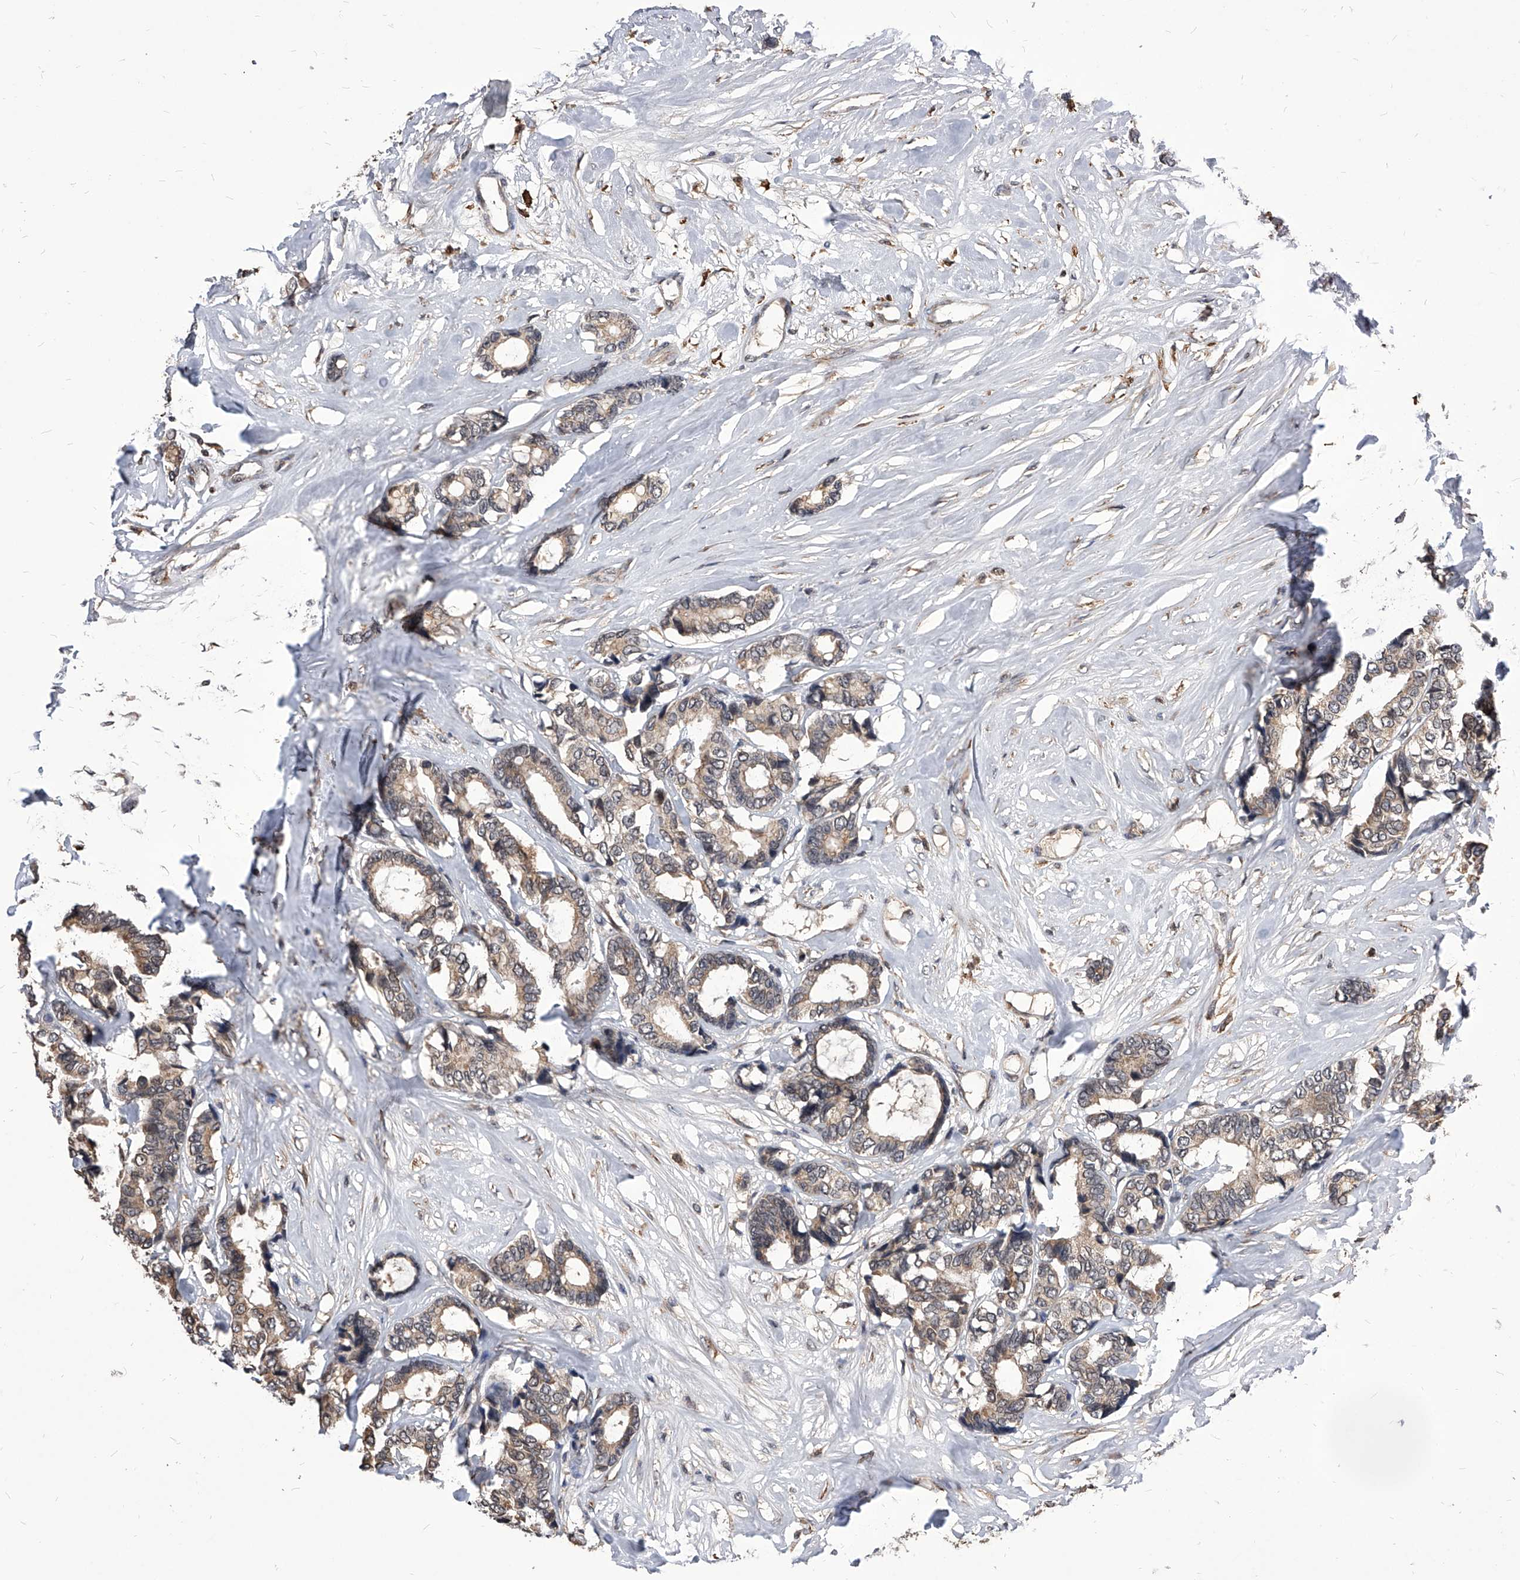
{"staining": {"intensity": "weak", "quantity": ">75%", "location": "cytoplasmic/membranous"}, "tissue": "breast cancer", "cell_type": "Tumor cells", "image_type": "cancer", "snomed": [{"axis": "morphology", "description": "Duct carcinoma"}, {"axis": "topography", "description": "Breast"}], "caption": "Breast intraductal carcinoma stained with IHC demonstrates weak cytoplasmic/membranous positivity in approximately >75% of tumor cells.", "gene": "ID1", "patient": {"sex": "female", "age": 87}}